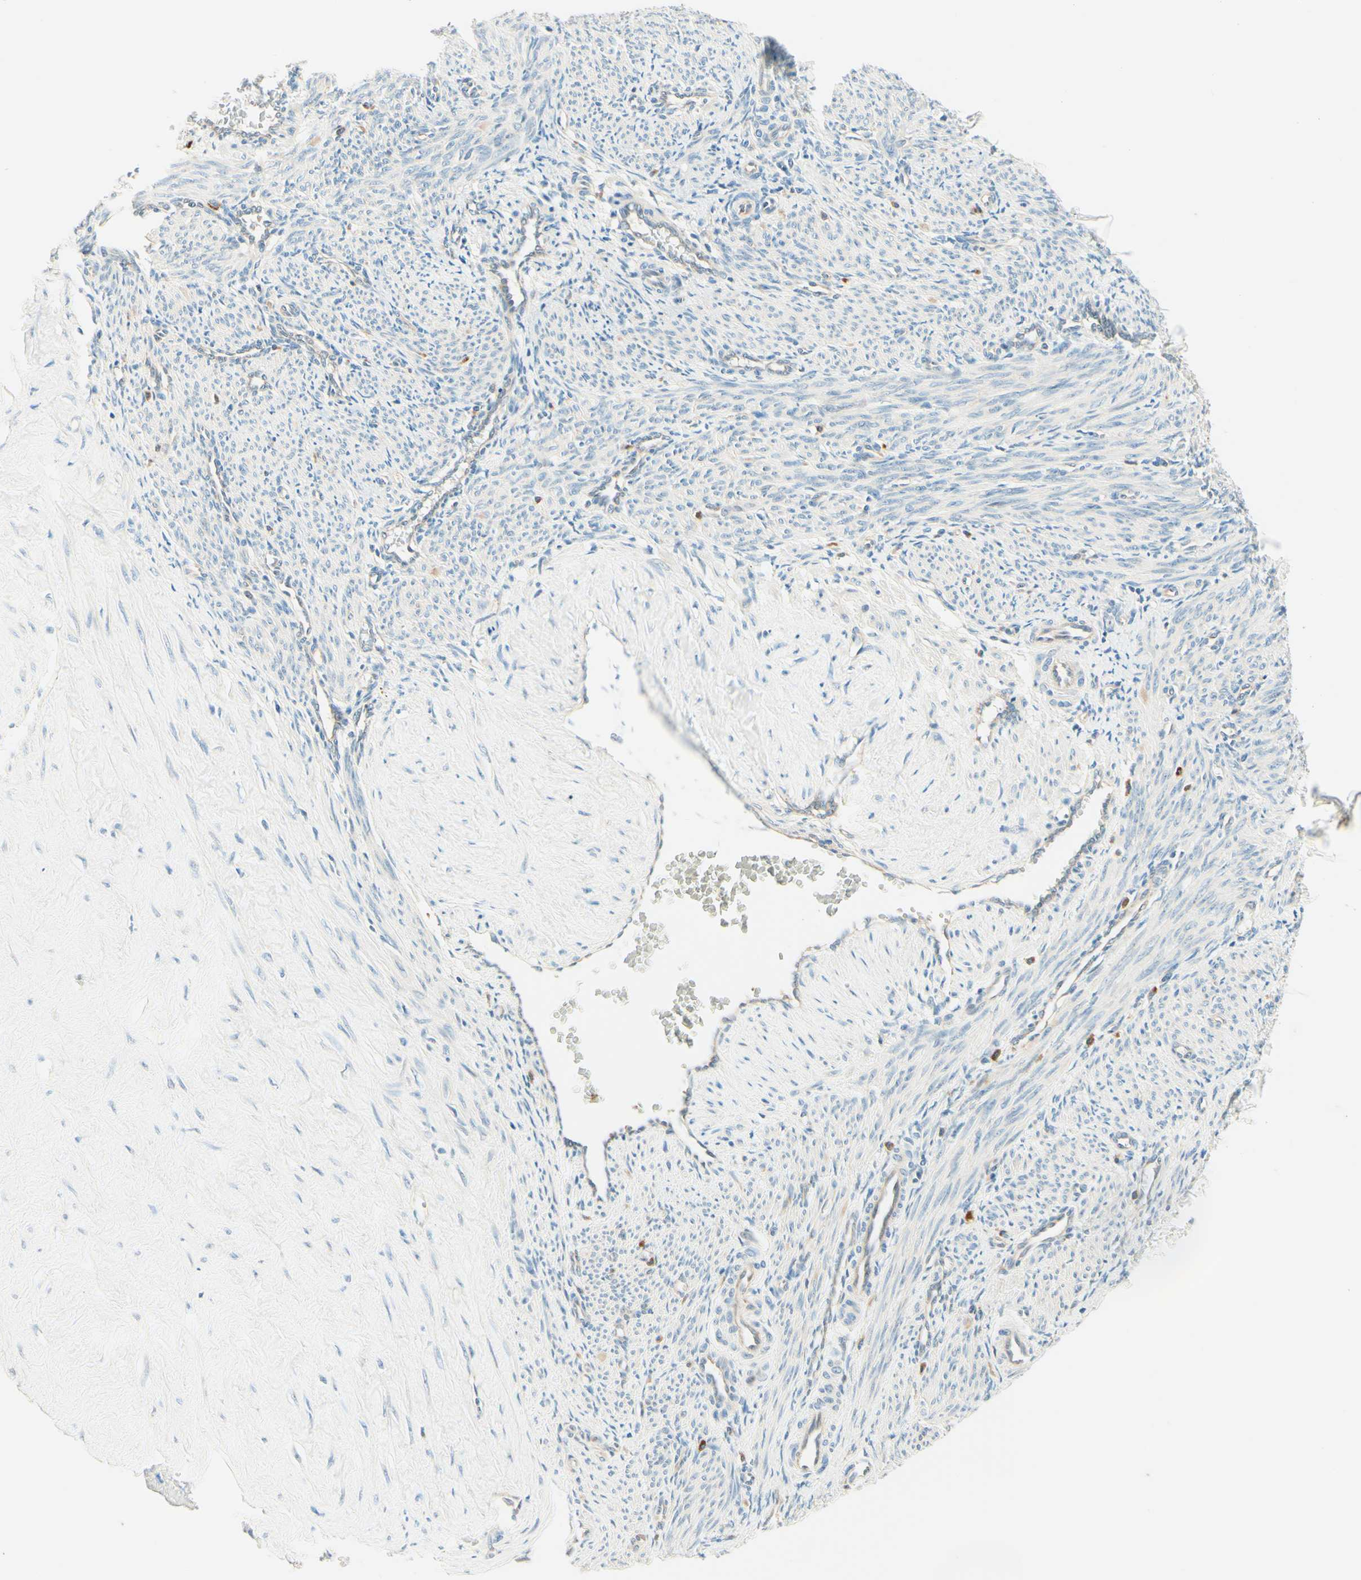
{"staining": {"intensity": "weak", "quantity": "<25%", "location": "cytoplasmic/membranous"}, "tissue": "smooth muscle", "cell_type": "Smooth muscle cells", "image_type": "normal", "snomed": [{"axis": "morphology", "description": "Normal tissue, NOS"}, {"axis": "topography", "description": "Endometrium"}], "caption": "This image is of benign smooth muscle stained with immunohistochemistry (IHC) to label a protein in brown with the nuclei are counter-stained blue. There is no staining in smooth muscle cells.", "gene": "TAOK2", "patient": {"sex": "female", "age": 33}}